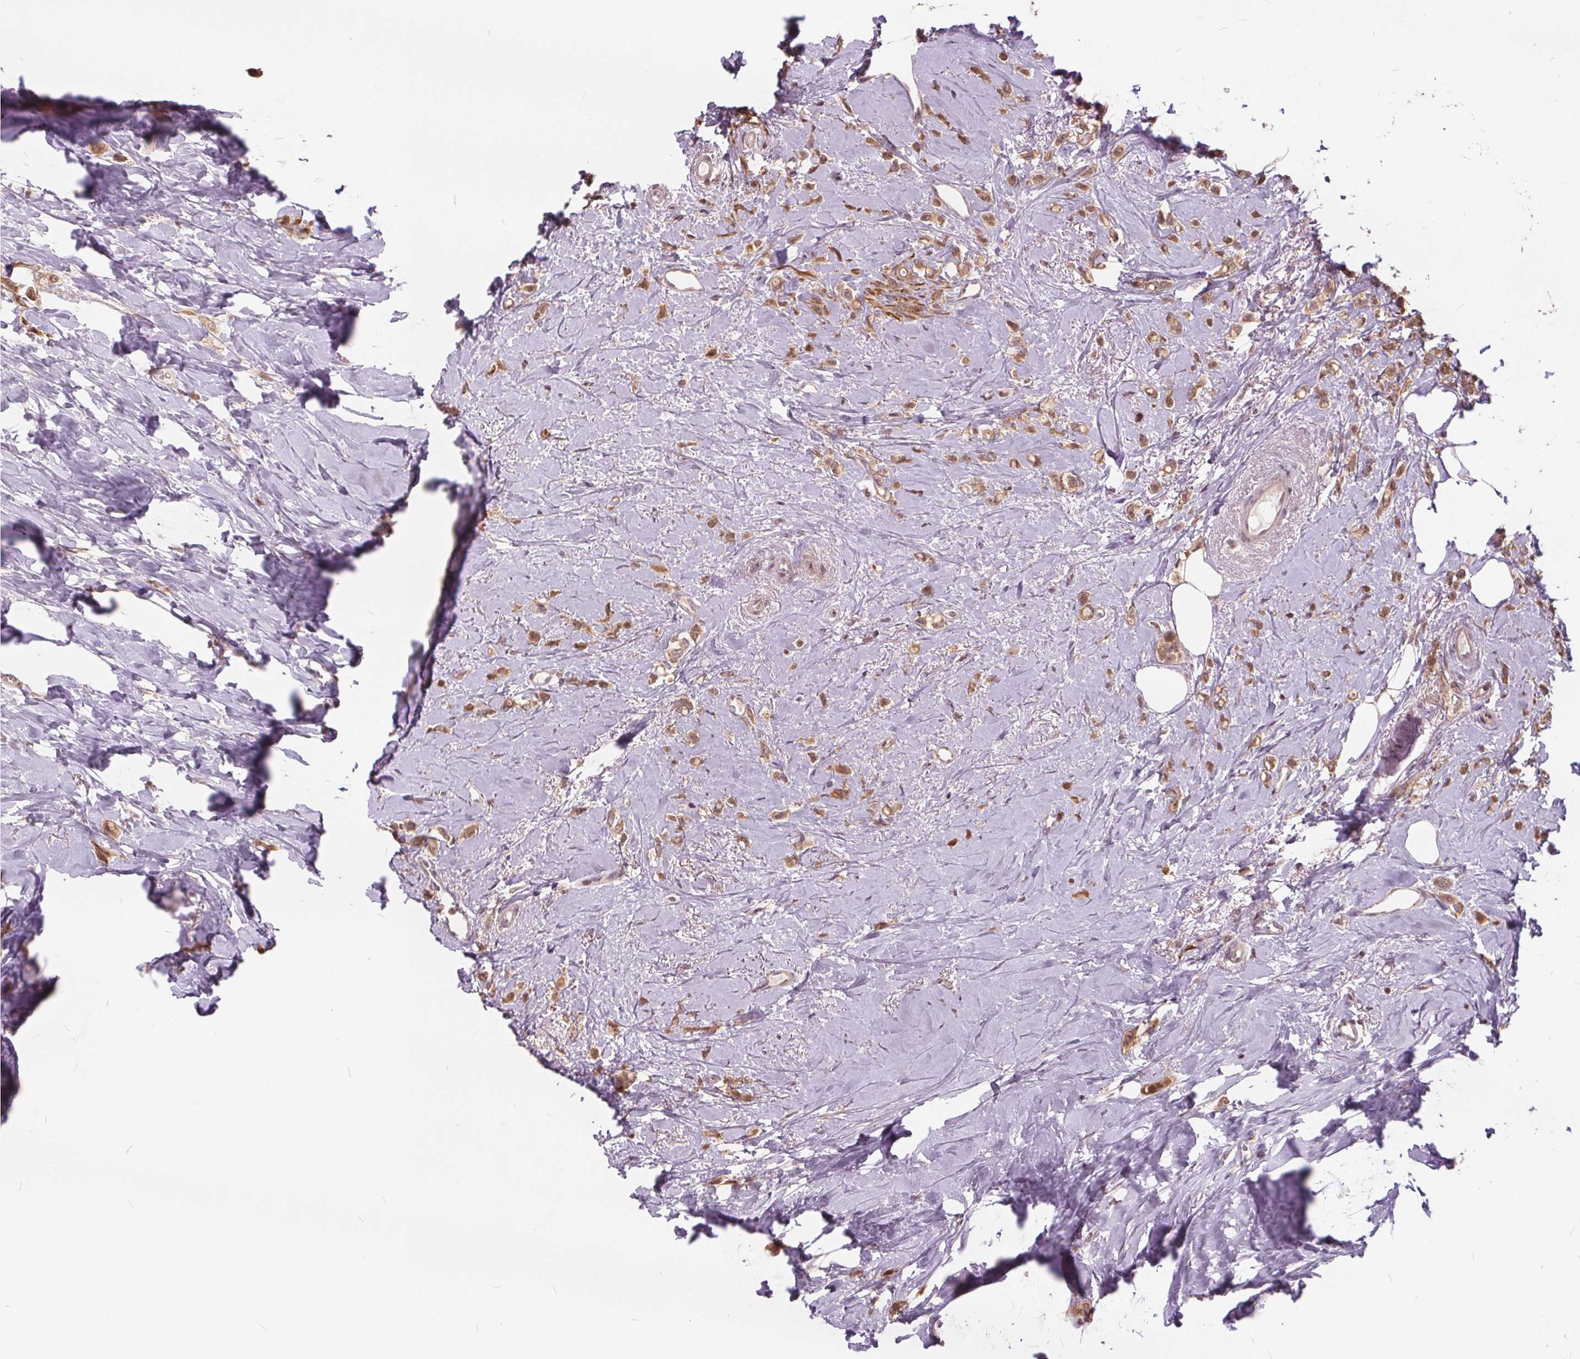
{"staining": {"intensity": "moderate", "quantity": ">75%", "location": "cytoplasmic/membranous,nuclear"}, "tissue": "breast cancer", "cell_type": "Tumor cells", "image_type": "cancer", "snomed": [{"axis": "morphology", "description": "Lobular carcinoma"}, {"axis": "topography", "description": "Breast"}], "caption": "The image displays immunohistochemical staining of breast cancer. There is moderate cytoplasmic/membranous and nuclear positivity is seen in approximately >75% of tumor cells.", "gene": "HIF1AN", "patient": {"sex": "female", "age": 66}}